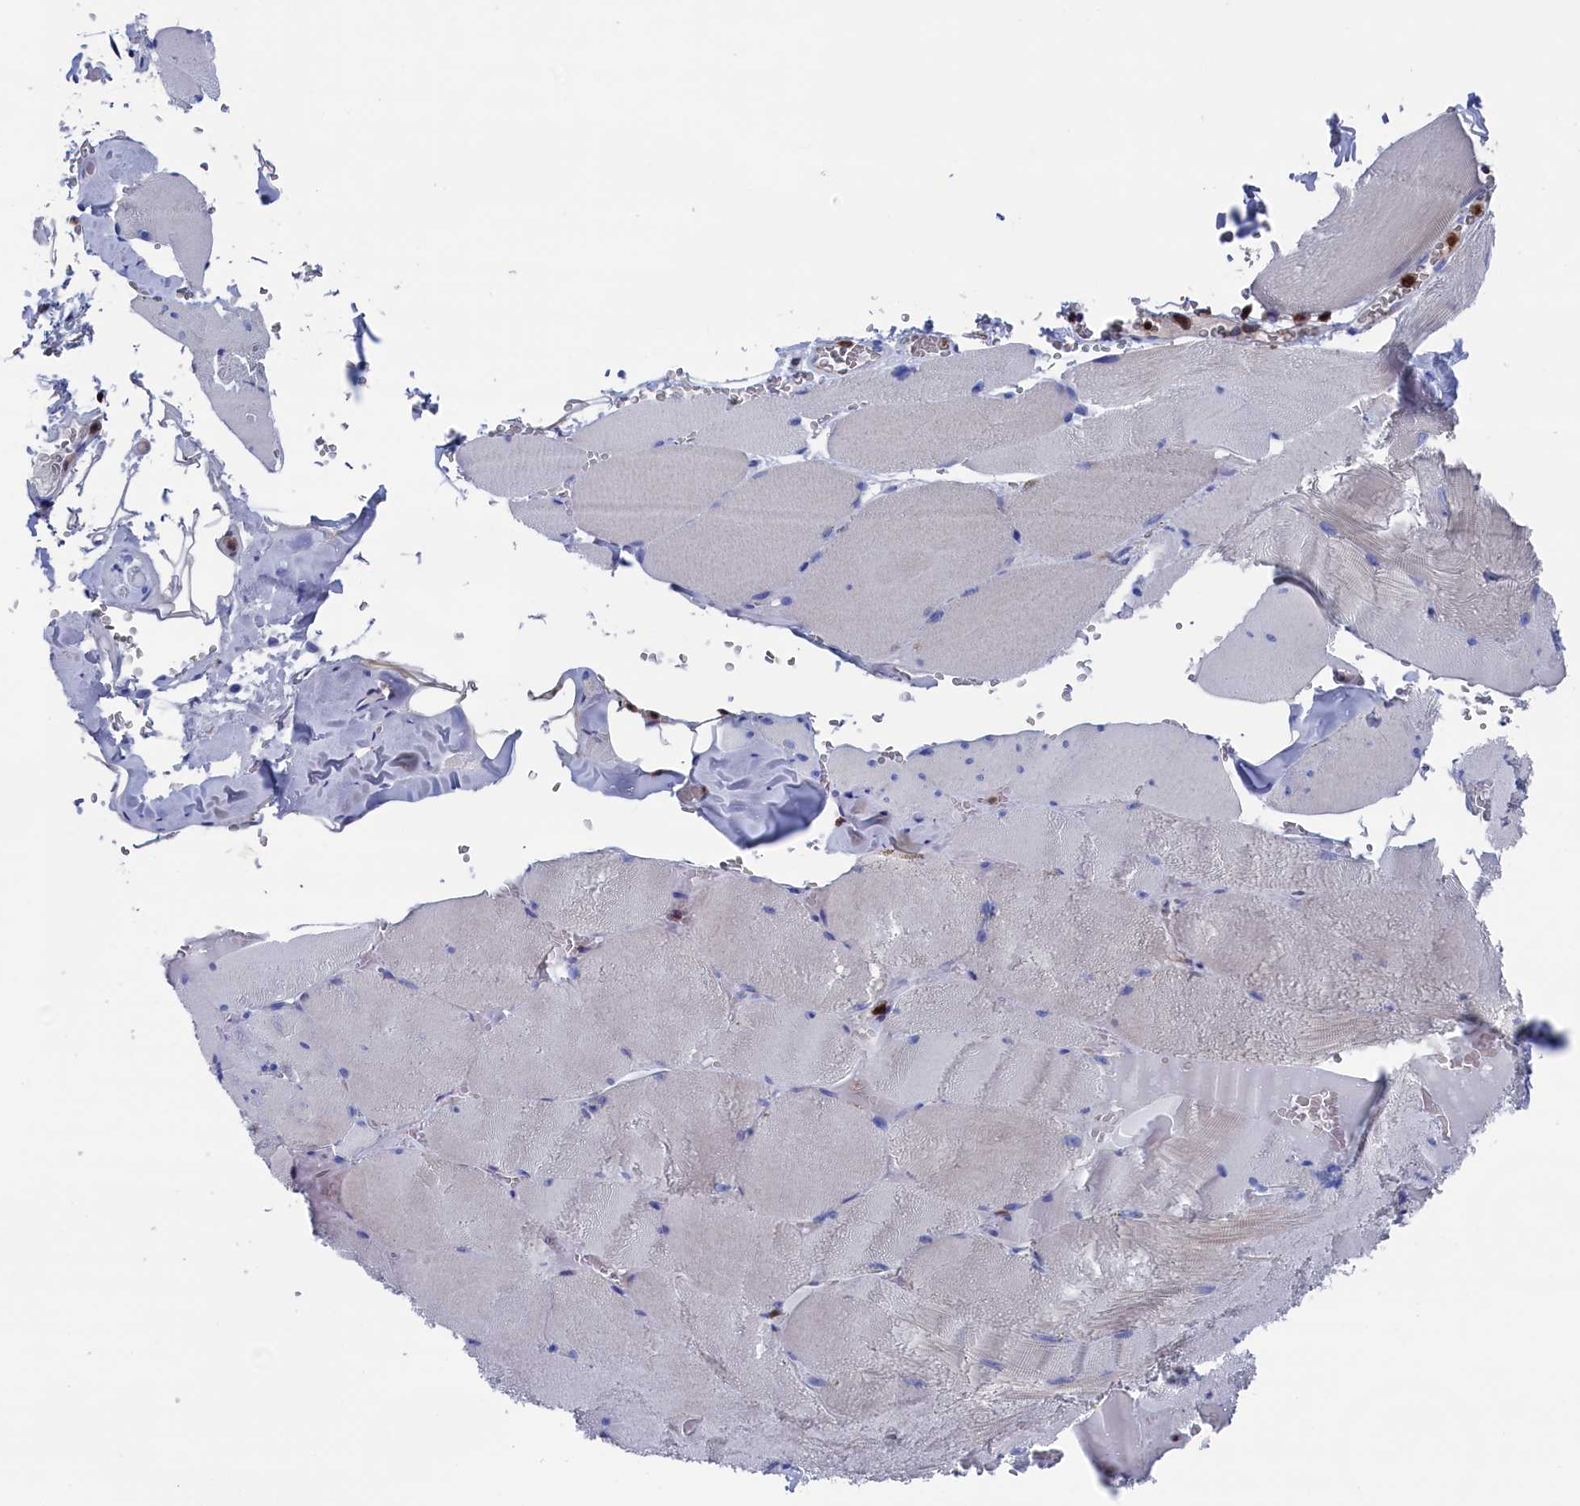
{"staining": {"intensity": "negative", "quantity": "none", "location": "none"}, "tissue": "skeletal muscle", "cell_type": "Myocytes", "image_type": "normal", "snomed": [{"axis": "morphology", "description": "Normal tissue, NOS"}, {"axis": "topography", "description": "Skeletal muscle"}, {"axis": "topography", "description": "Head-Neck"}], "caption": "DAB (3,3'-diaminobenzidine) immunohistochemical staining of unremarkable human skeletal muscle displays no significant expression in myocytes.", "gene": "TYROBP", "patient": {"sex": "male", "age": 66}}